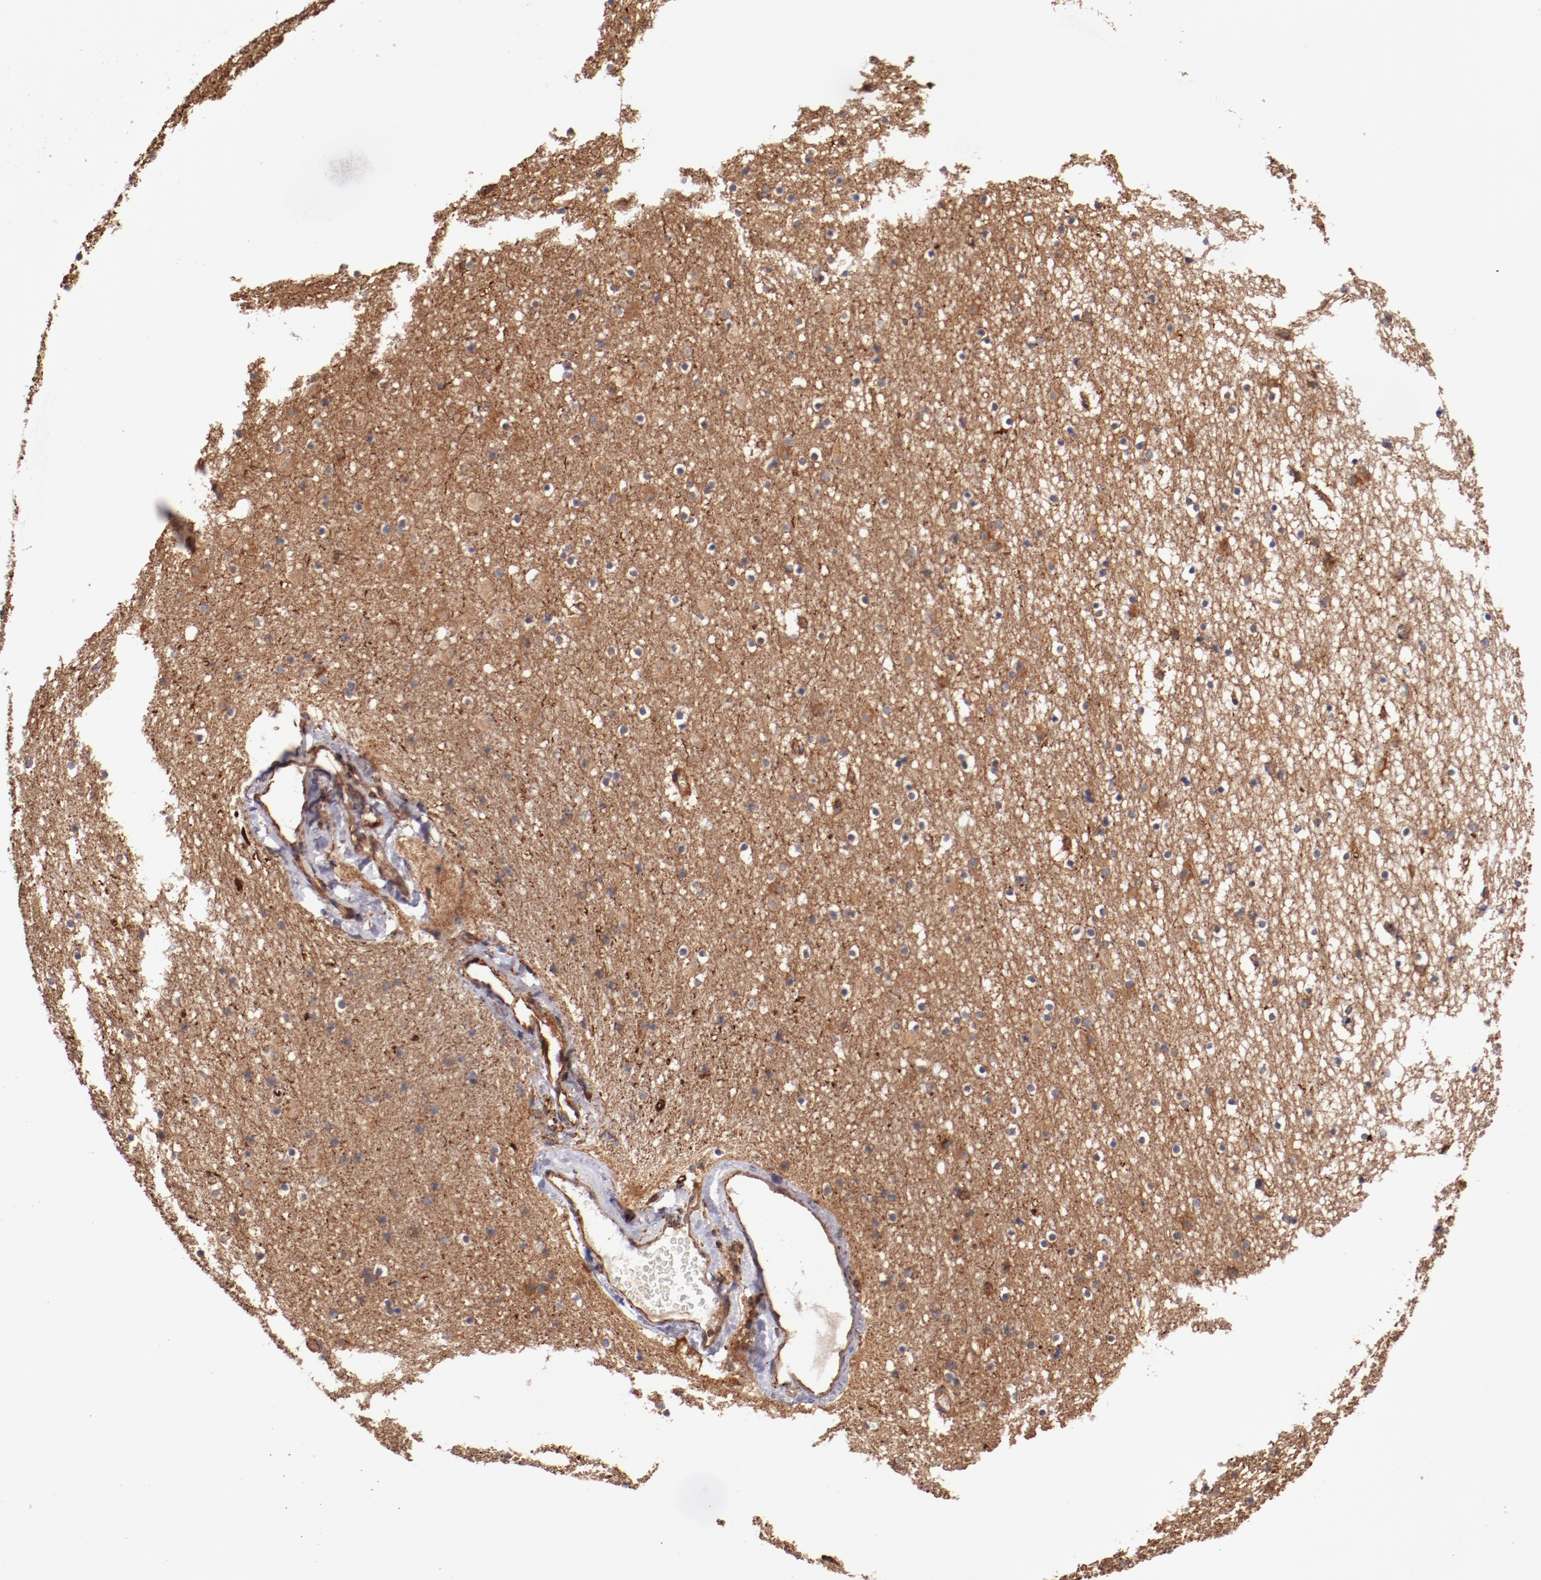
{"staining": {"intensity": "strong", "quantity": ">75%", "location": "cytoplasmic/membranous"}, "tissue": "caudate", "cell_type": "Glial cells", "image_type": "normal", "snomed": [{"axis": "morphology", "description": "Normal tissue, NOS"}, {"axis": "topography", "description": "Lateral ventricle wall"}], "caption": "Immunohistochemistry of benign human caudate reveals high levels of strong cytoplasmic/membranous staining in about >75% of glial cells.", "gene": "TMOD3", "patient": {"sex": "male", "age": 45}}